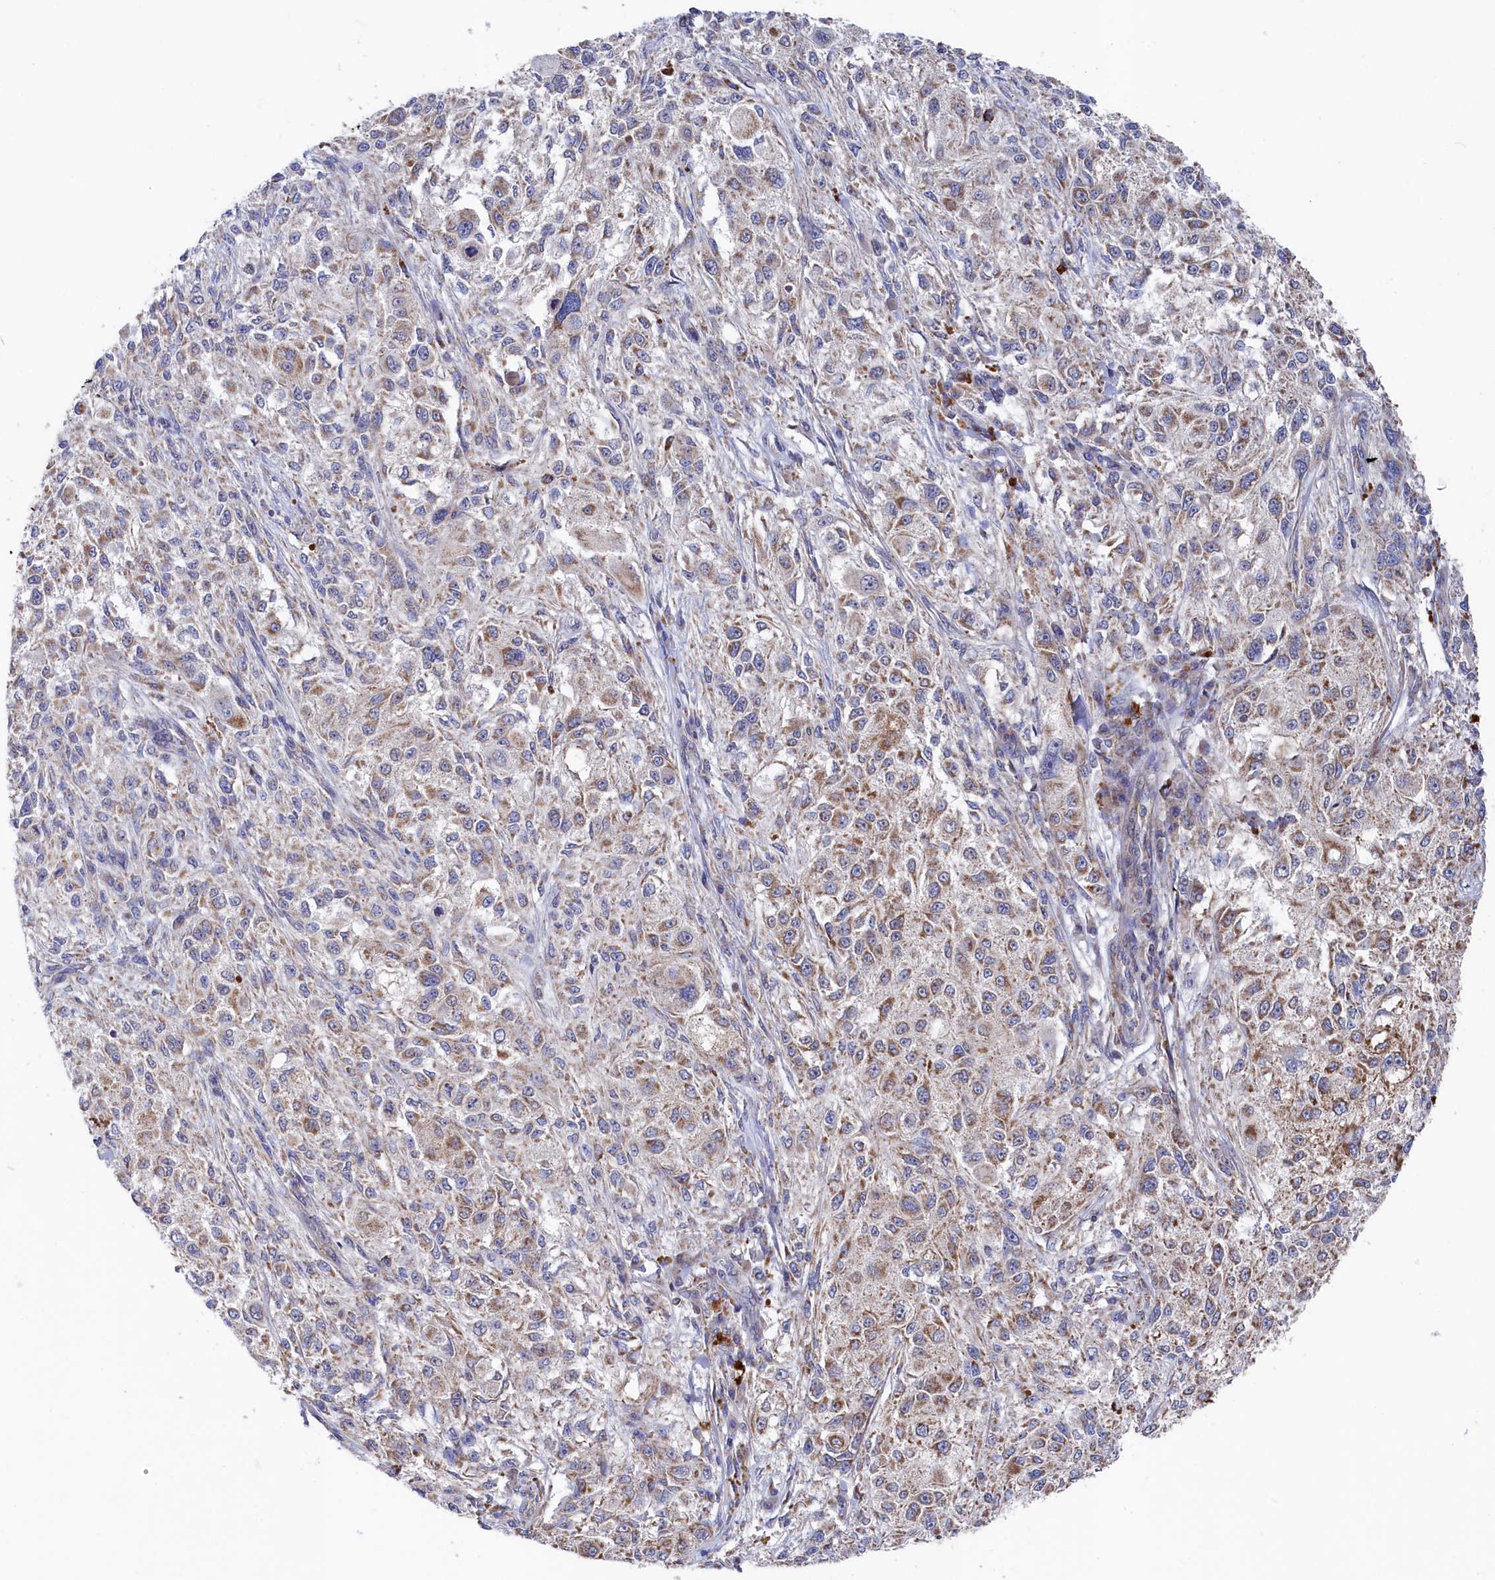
{"staining": {"intensity": "moderate", "quantity": "25%-75%", "location": "cytoplasmic/membranous"}, "tissue": "melanoma", "cell_type": "Tumor cells", "image_type": "cancer", "snomed": [{"axis": "morphology", "description": "Necrosis, NOS"}, {"axis": "morphology", "description": "Malignant melanoma, NOS"}, {"axis": "topography", "description": "Skin"}], "caption": "Malignant melanoma stained with a protein marker shows moderate staining in tumor cells.", "gene": "CHCHD1", "patient": {"sex": "female", "age": 87}}